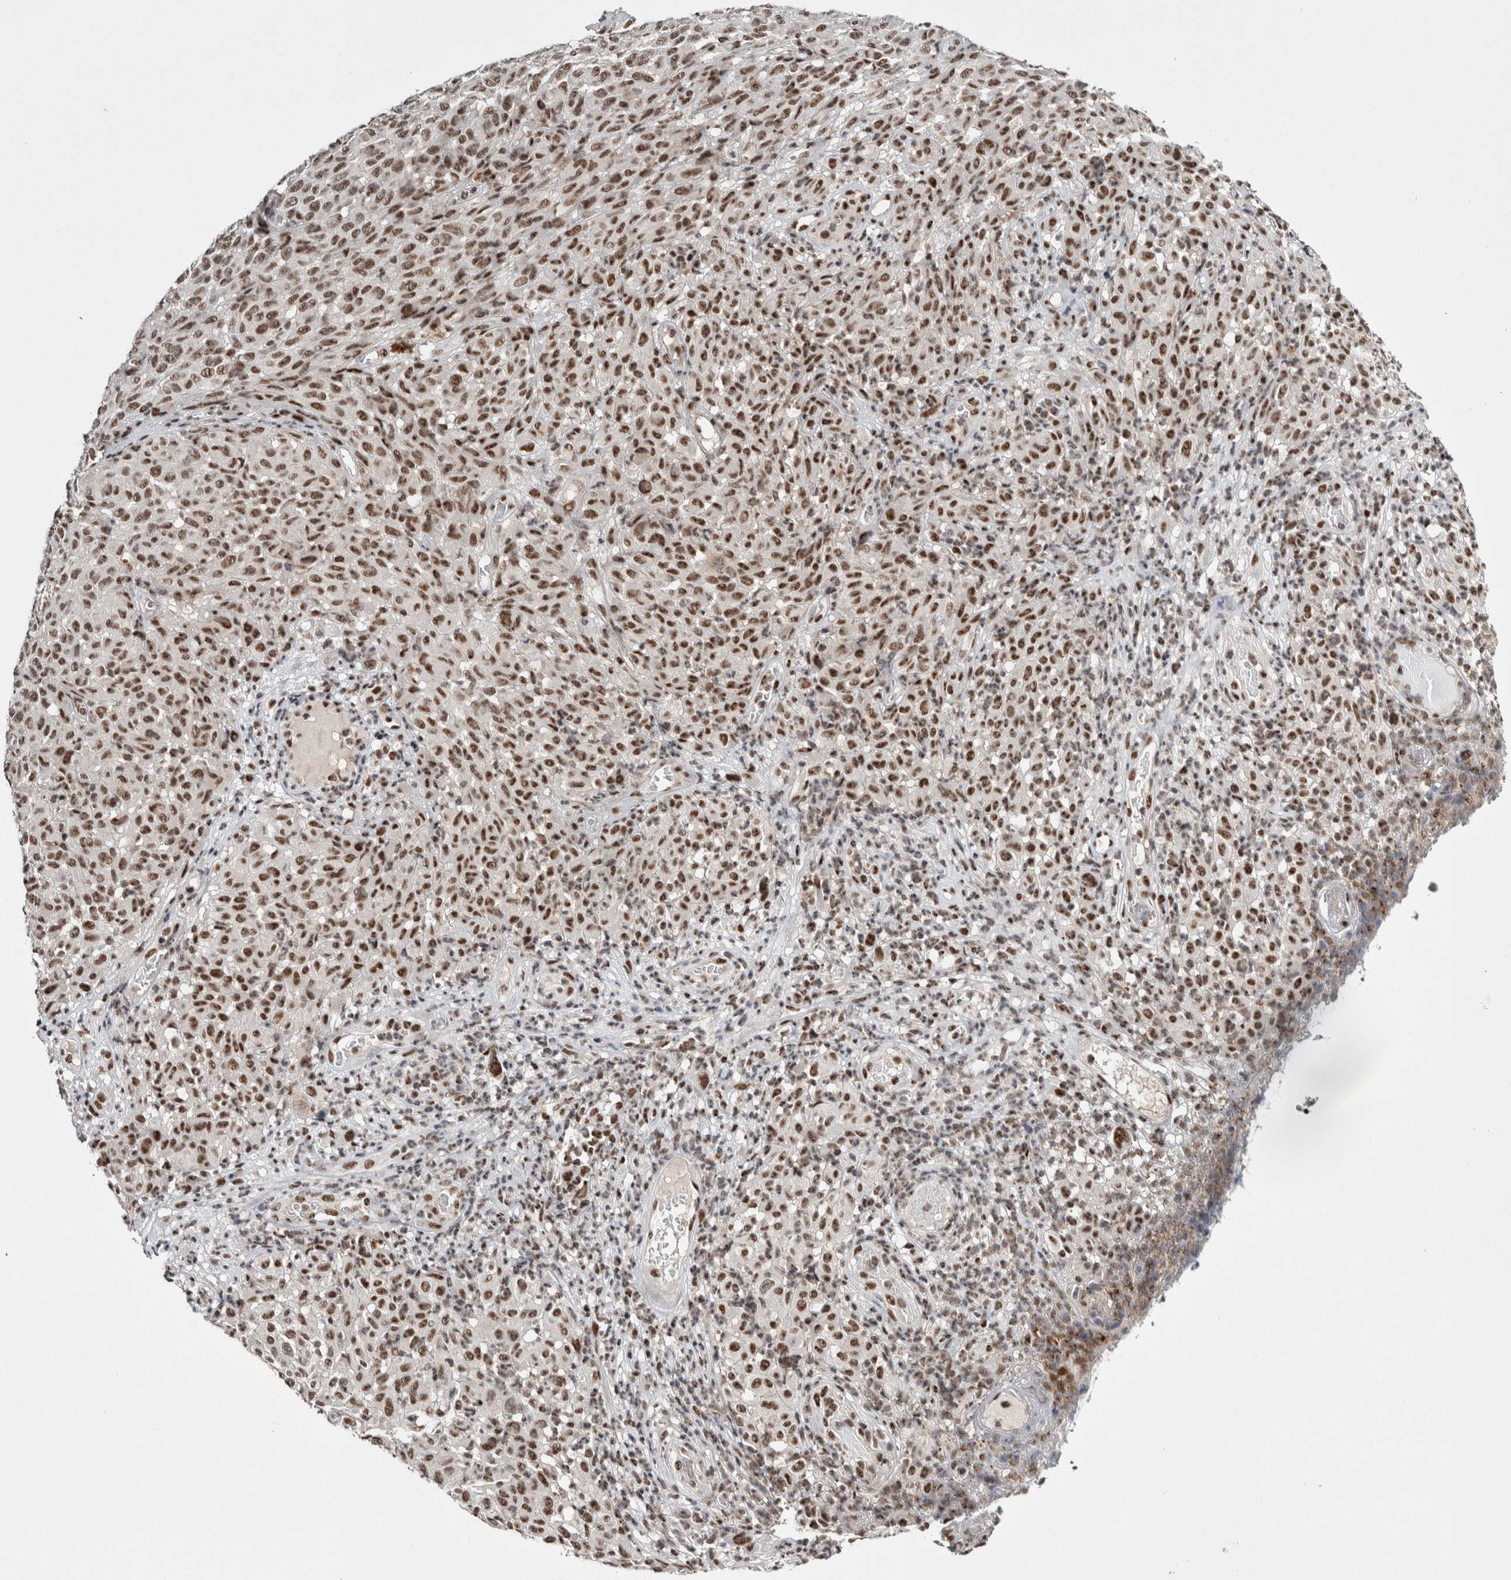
{"staining": {"intensity": "moderate", "quantity": "25%-75%", "location": "nuclear"}, "tissue": "melanoma", "cell_type": "Tumor cells", "image_type": "cancer", "snomed": [{"axis": "morphology", "description": "Malignant melanoma, NOS"}, {"axis": "topography", "description": "Skin"}], "caption": "Immunohistochemical staining of malignant melanoma demonstrates medium levels of moderate nuclear expression in about 25%-75% of tumor cells. Using DAB (brown) and hematoxylin (blue) stains, captured at high magnification using brightfield microscopy.", "gene": "ASPN", "patient": {"sex": "female", "age": 82}}